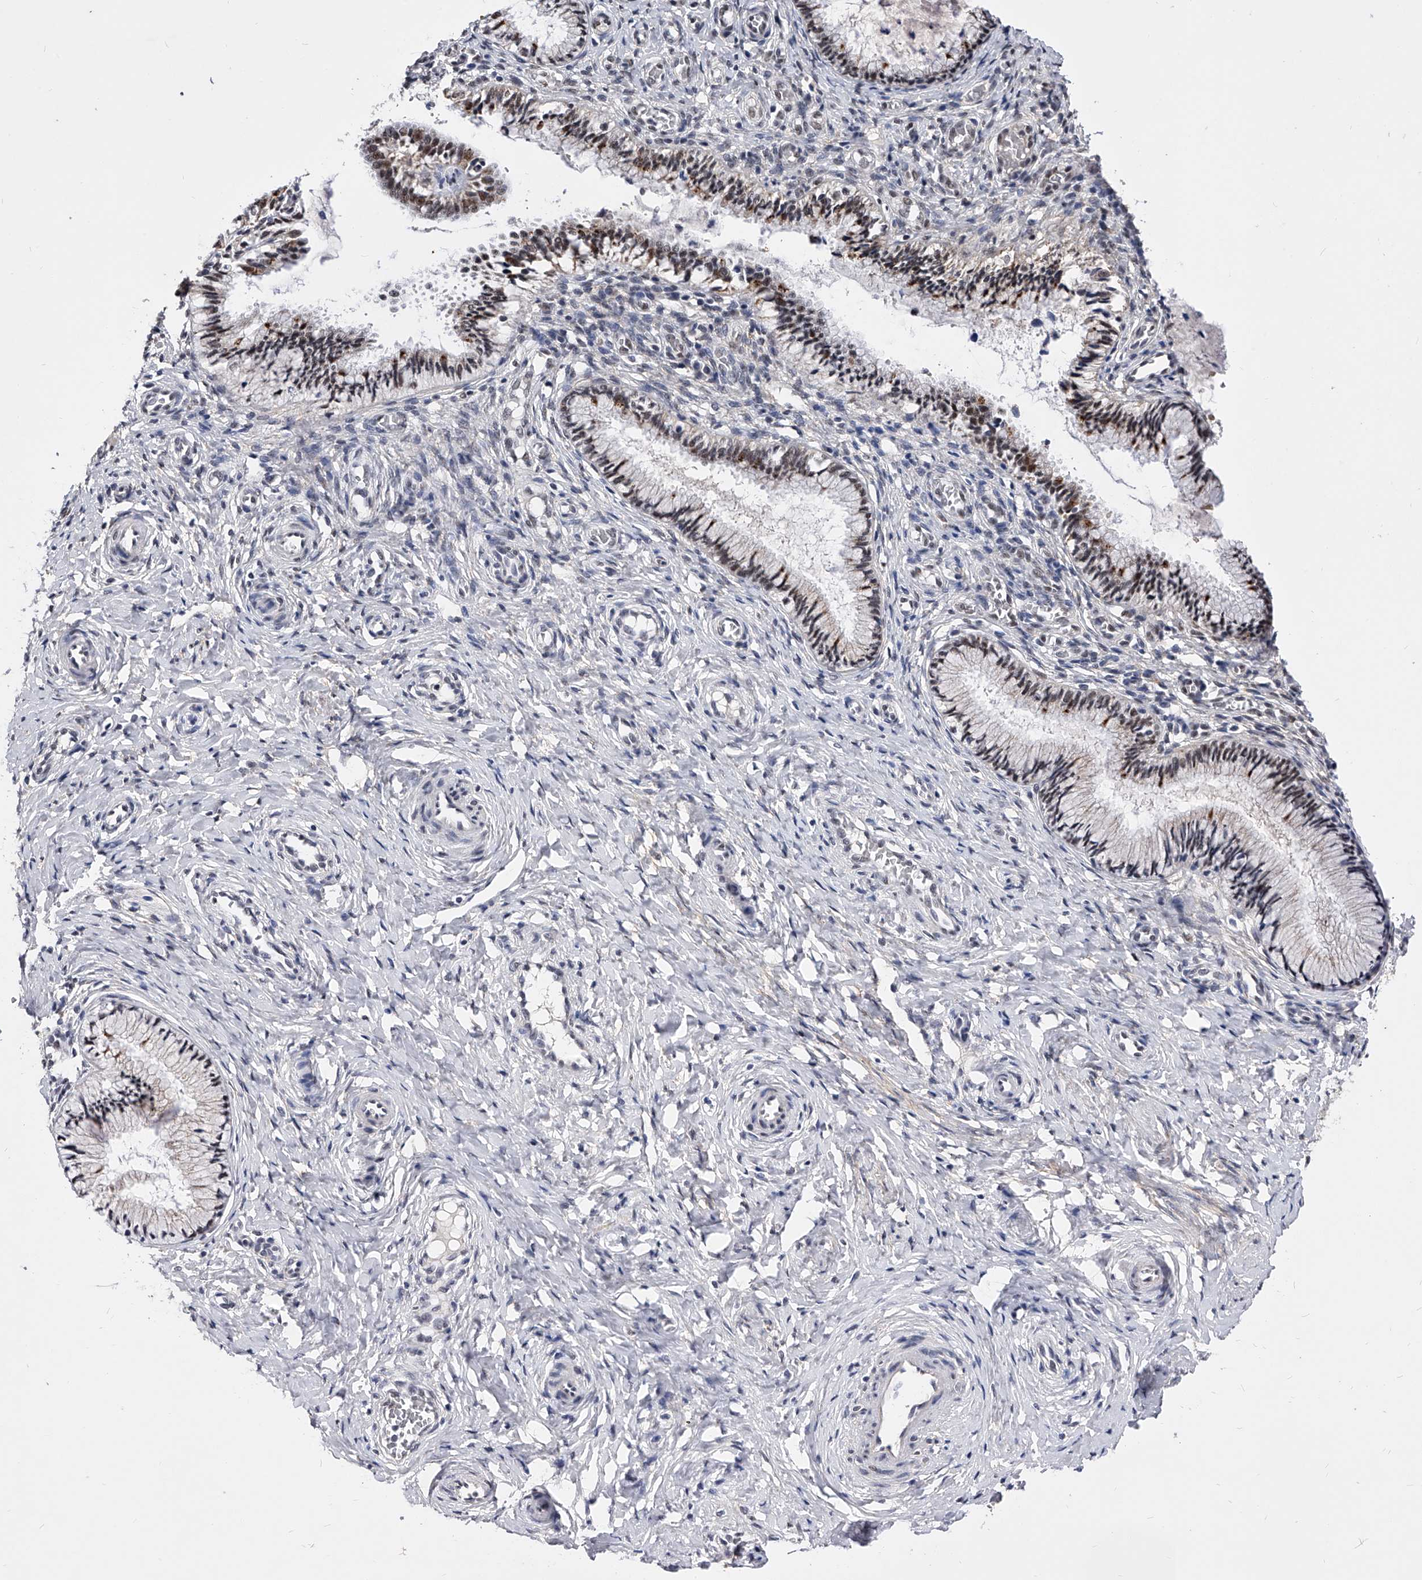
{"staining": {"intensity": "moderate", "quantity": "25%-75%", "location": "nuclear"}, "tissue": "cervix", "cell_type": "Glandular cells", "image_type": "normal", "snomed": [{"axis": "morphology", "description": "Normal tissue, NOS"}, {"axis": "topography", "description": "Cervix"}], "caption": "Cervix stained for a protein displays moderate nuclear positivity in glandular cells. The staining is performed using DAB (3,3'-diaminobenzidine) brown chromogen to label protein expression. The nuclei are counter-stained blue using hematoxylin.", "gene": "ZNF529", "patient": {"sex": "female", "age": 27}}